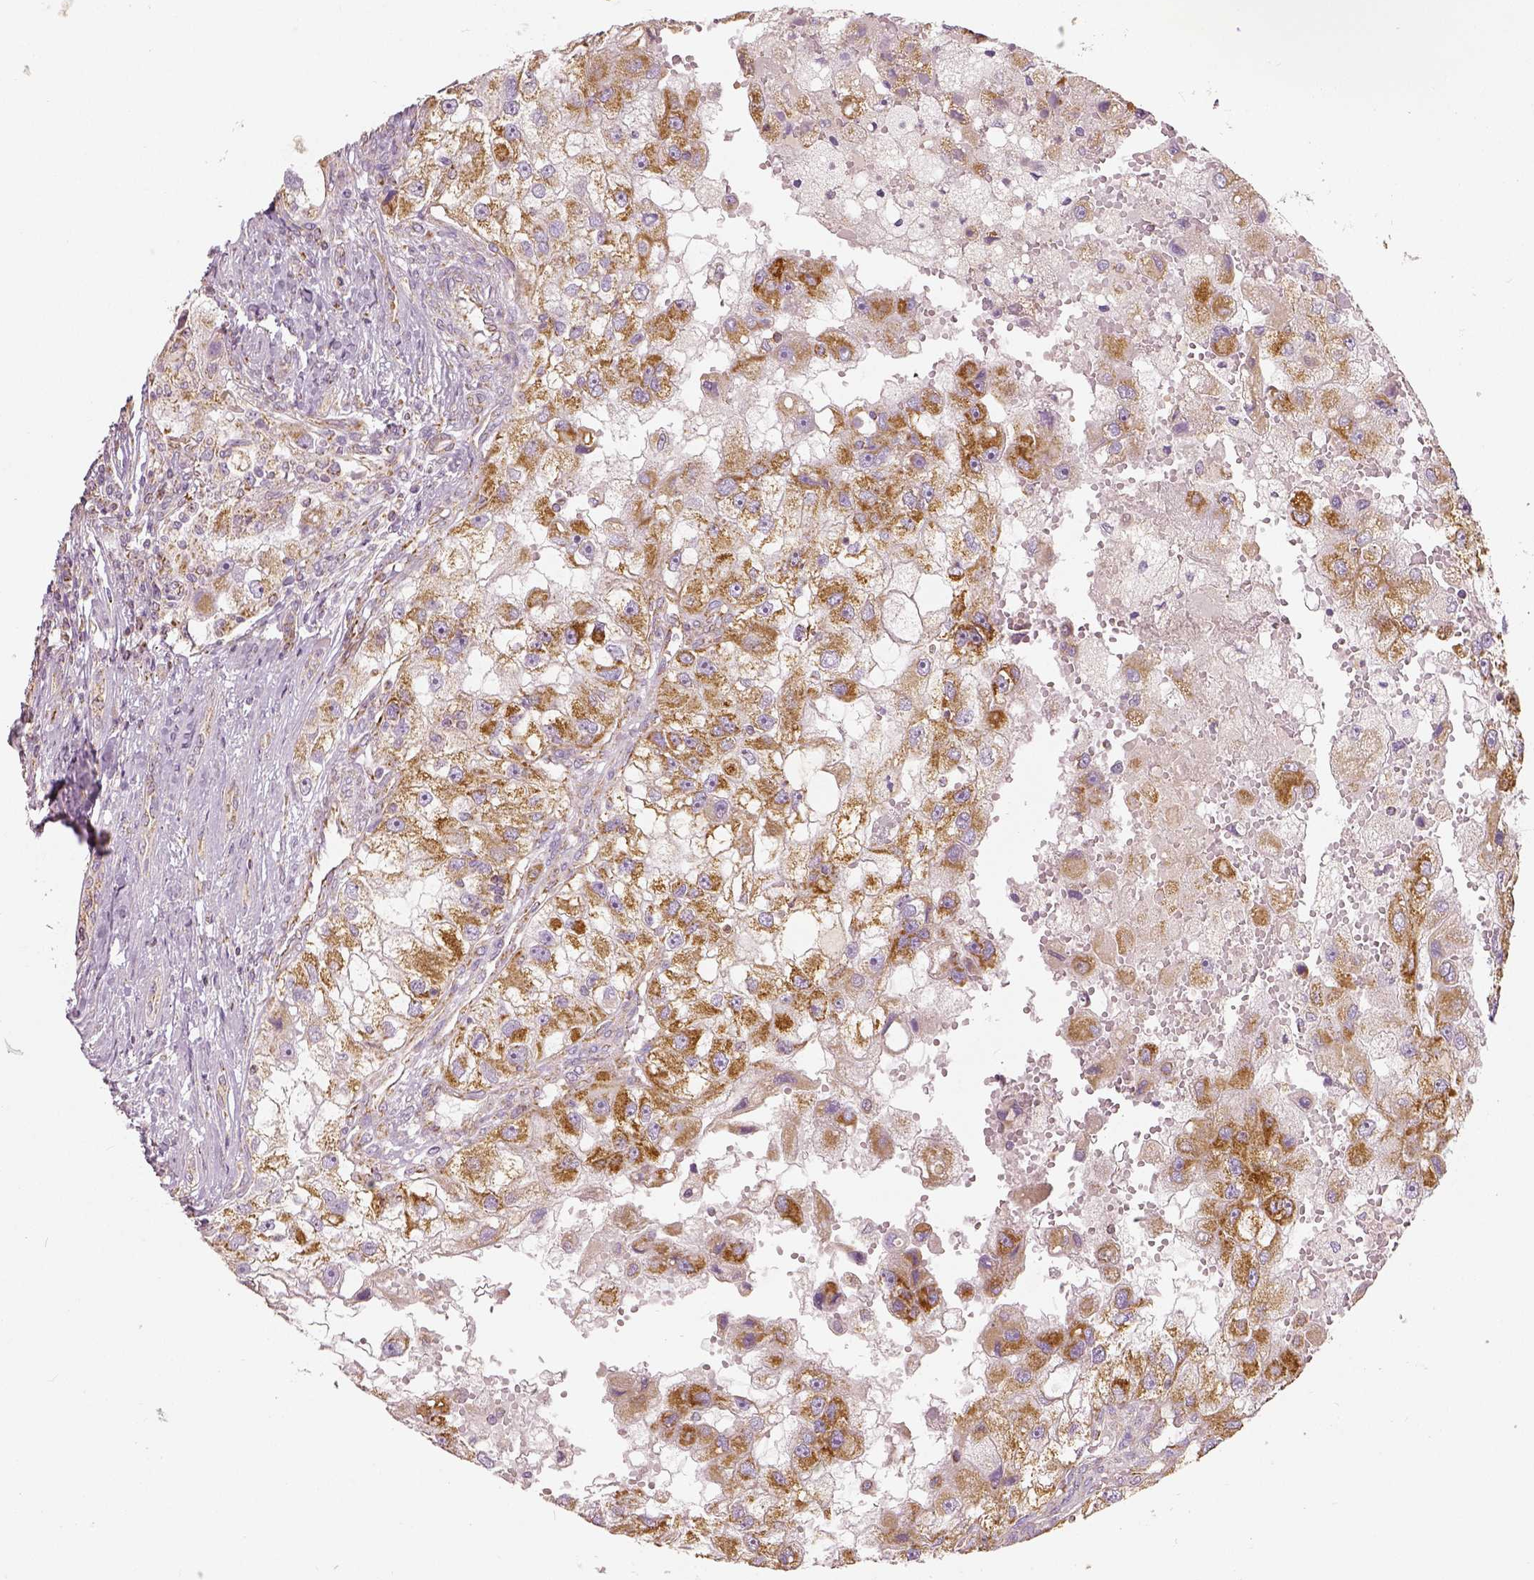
{"staining": {"intensity": "moderate", "quantity": ">75%", "location": "cytoplasmic/membranous"}, "tissue": "renal cancer", "cell_type": "Tumor cells", "image_type": "cancer", "snomed": [{"axis": "morphology", "description": "Adenocarcinoma, NOS"}, {"axis": "topography", "description": "Kidney"}], "caption": "Immunohistochemical staining of renal adenocarcinoma displays medium levels of moderate cytoplasmic/membranous expression in approximately >75% of tumor cells.", "gene": "PGAM5", "patient": {"sex": "male", "age": 63}}